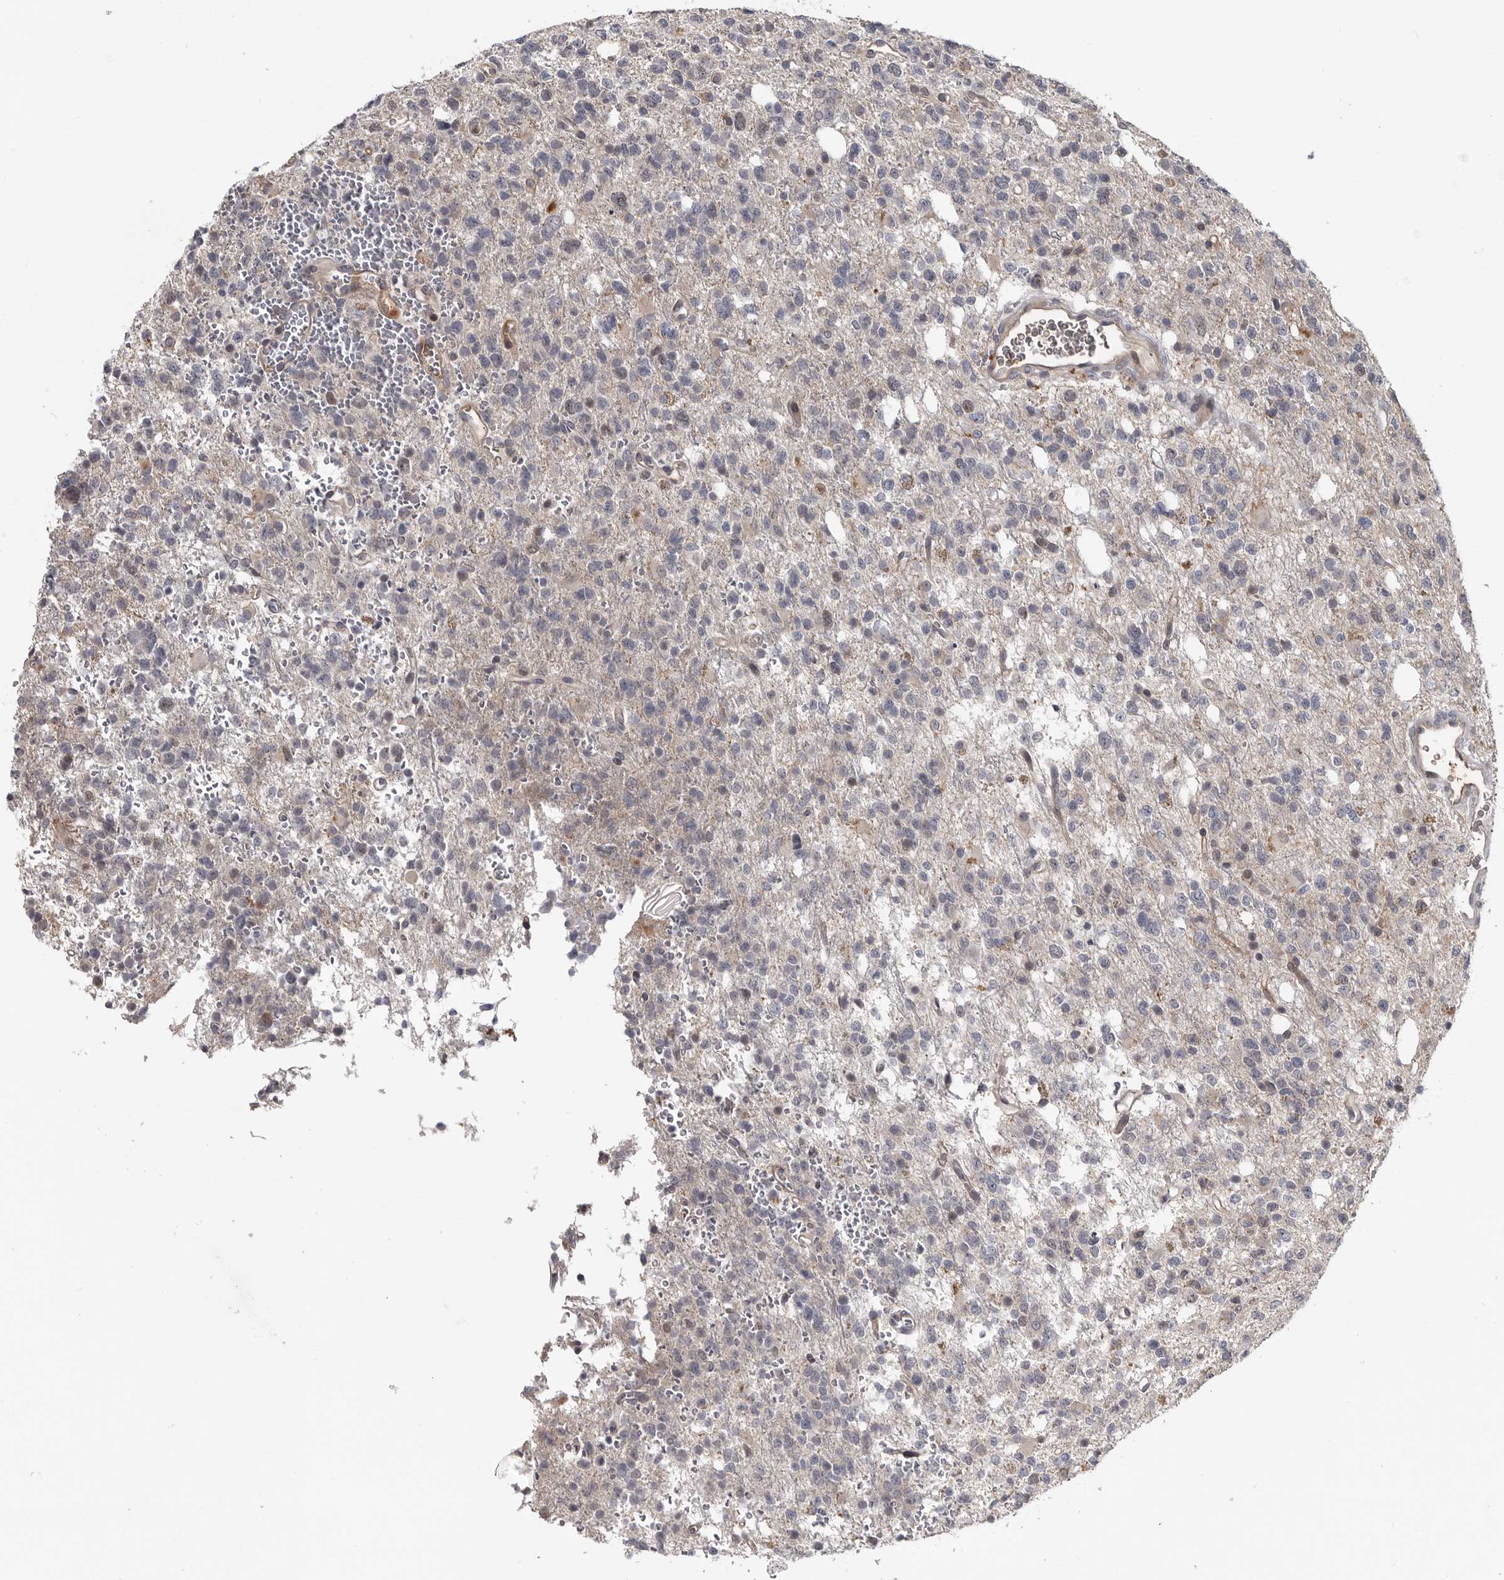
{"staining": {"intensity": "negative", "quantity": "none", "location": "none"}, "tissue": "glioma", "cell_type": "Tumor cells", "image_type": "cancer", "snomed": [{"axis": "morphology", "description": "Glioma, malignant, High grade"}, {"axis": "topography", "description": "Brain"}], "caption": "There is no significant positivity in tumor cells of malignant high-grade glioma.", "gene": "ZNF277", "patient": {"sex": "female", "age": 62}}